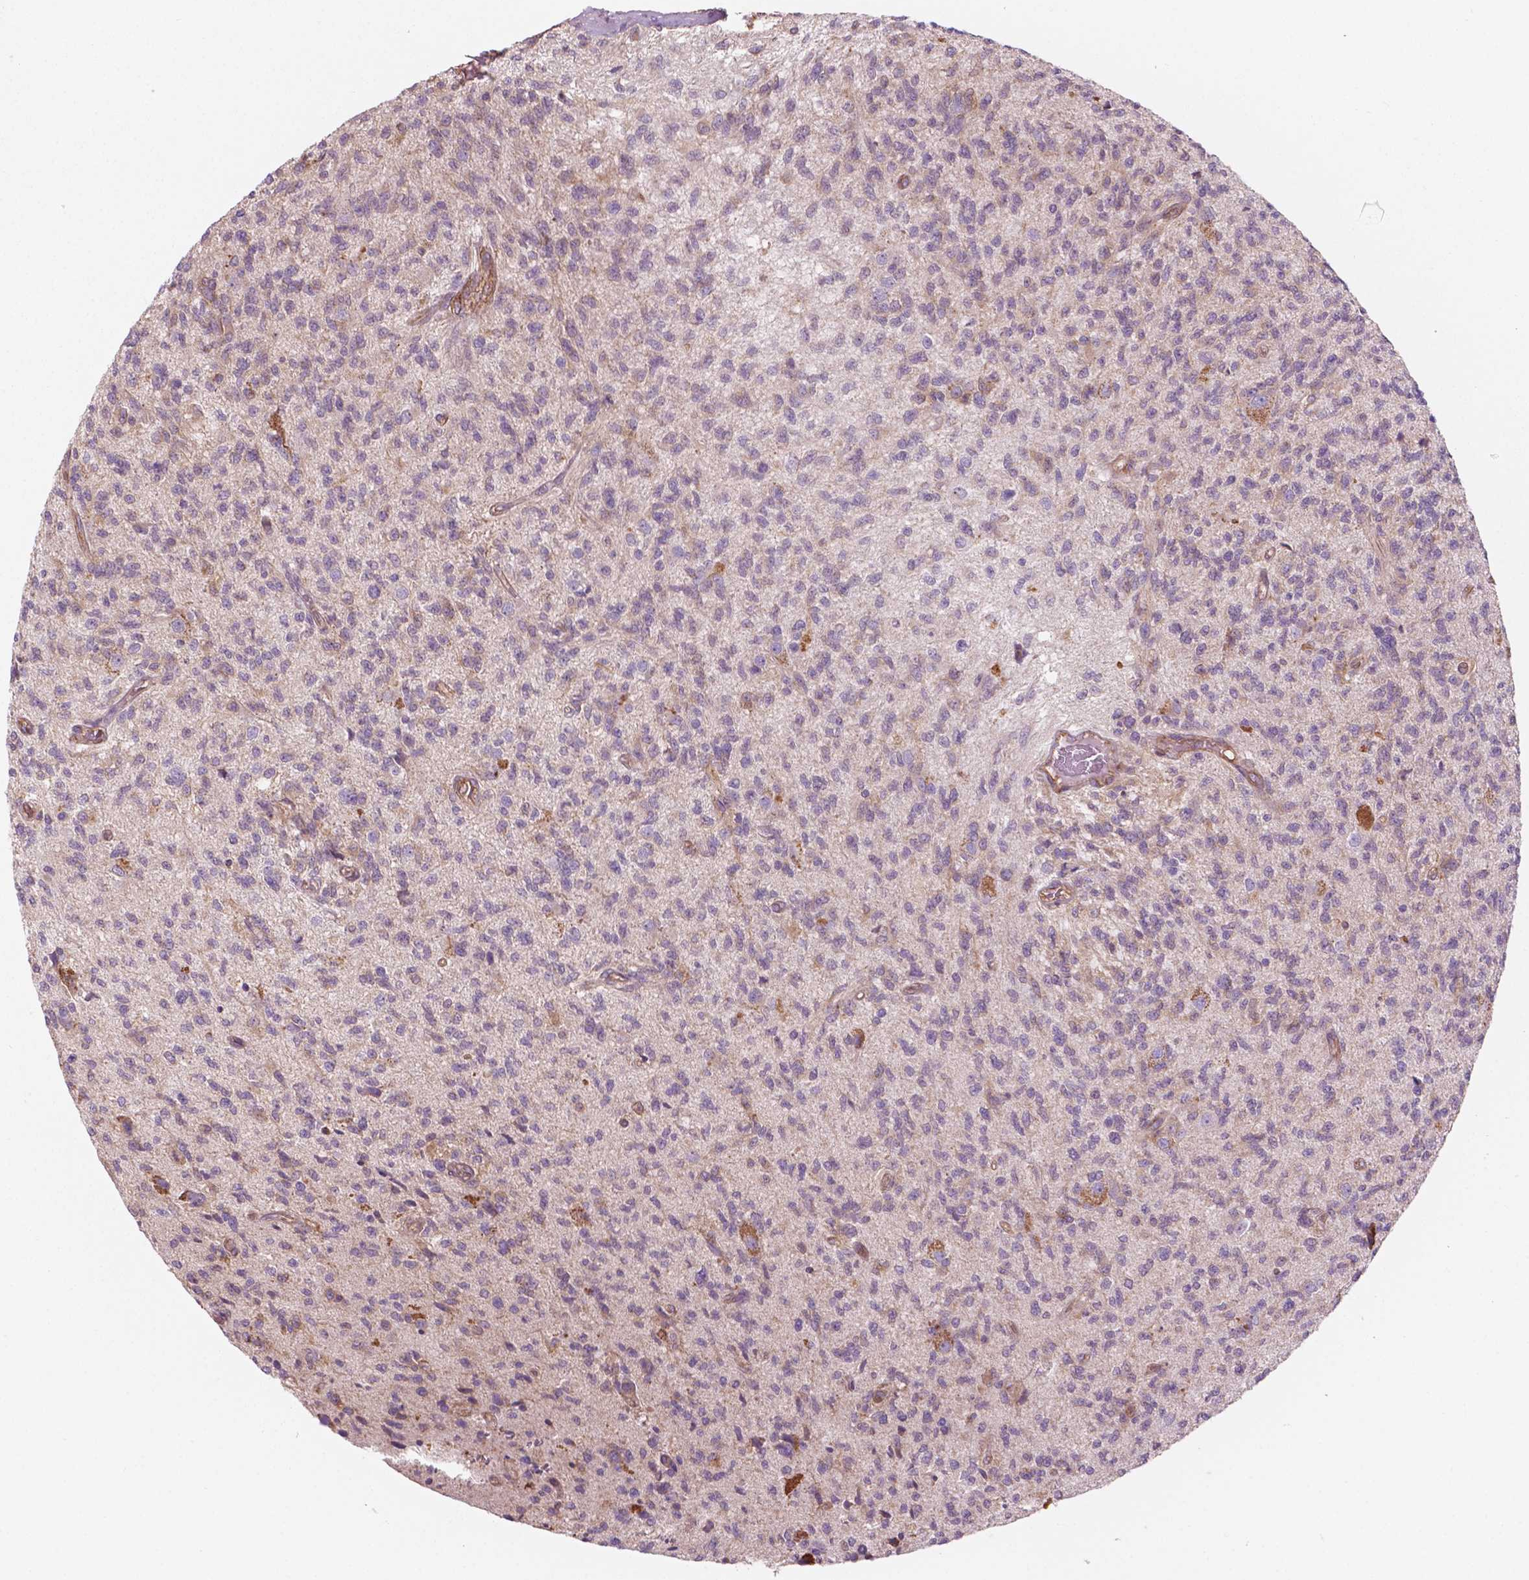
{"staining": {"intensity": "negative", "quantity": "none", "location": "none"}, "tissue": "glioma", "cell_type": "Tumor cells", "image_type": "cancer", "snomed": [{"axis": "morphology", "description": "Glioma, malignant, High grade"}, {"axis": "topography", "description": "Brain"}], "caption": "Human malignant high-grade glioma stained for a protein using IHC exhibits no positivity in tumor cells.", "gene": "SURF4", "patient": {"sex": "male", "age": 56}}